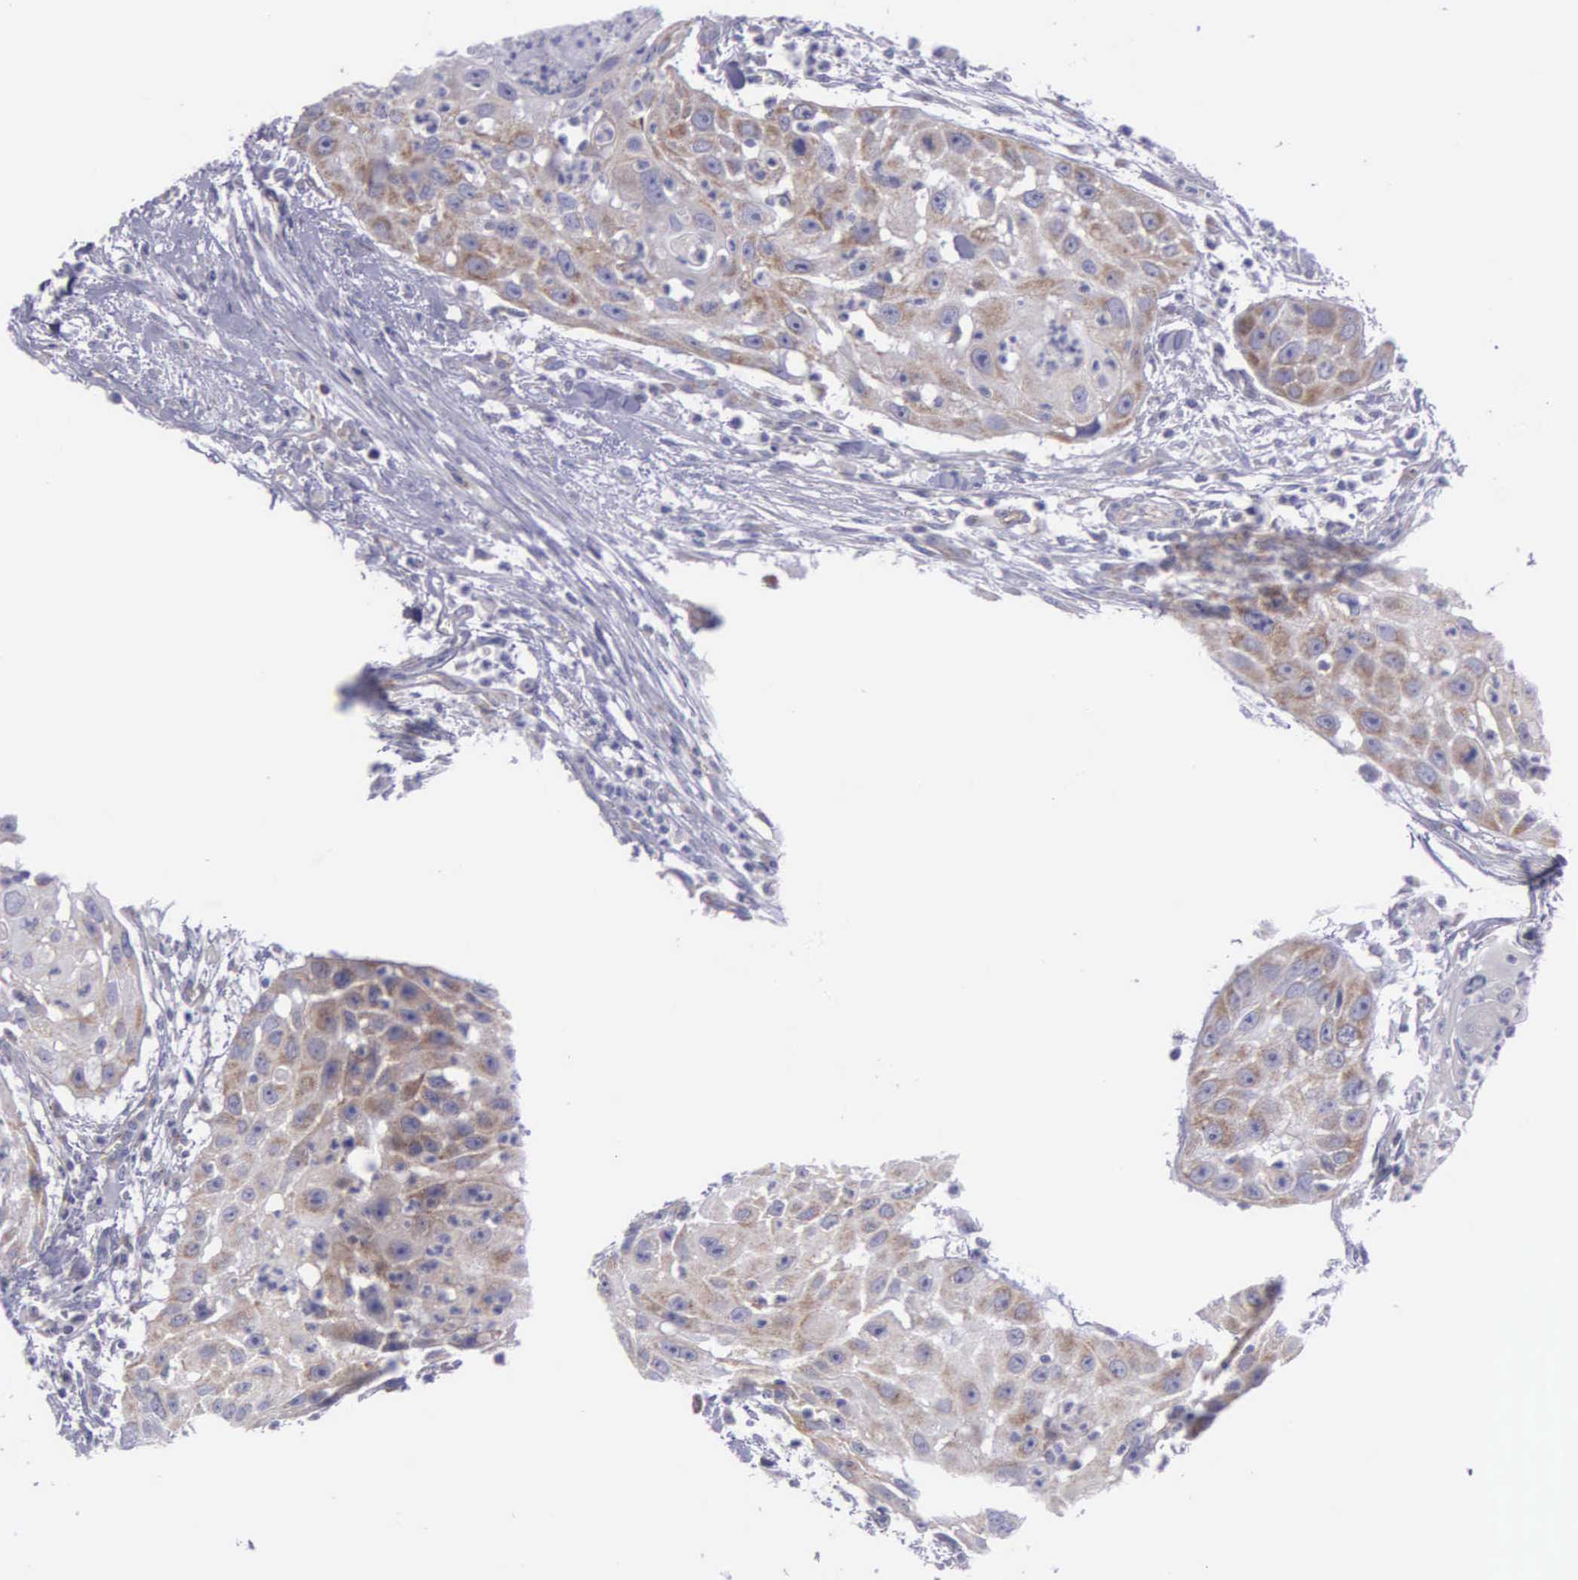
{"staining": {"intensity": "moderate", "quantity": "25%-75%", "location": "cytoplasmic/membranous"}, "tissue": "head and neck cancer", "cell_type": "Tumor cells", "image_type": "cancer", "snomed": [{"axis": "morphology", "description": "Squamous cell carcinoma, NOS"}, {"axis": "topography", "description": "Head-Neck"}], "caption": "Immunohistochemical staining of squamous cell carcinoma (head and neck) reveals moderate cytoplasmic/membranous protein staining in about 25%-75% of tumor cells.", "gene": "SYNJ2BP", "patient": {"sex": "male", "age": 64}}